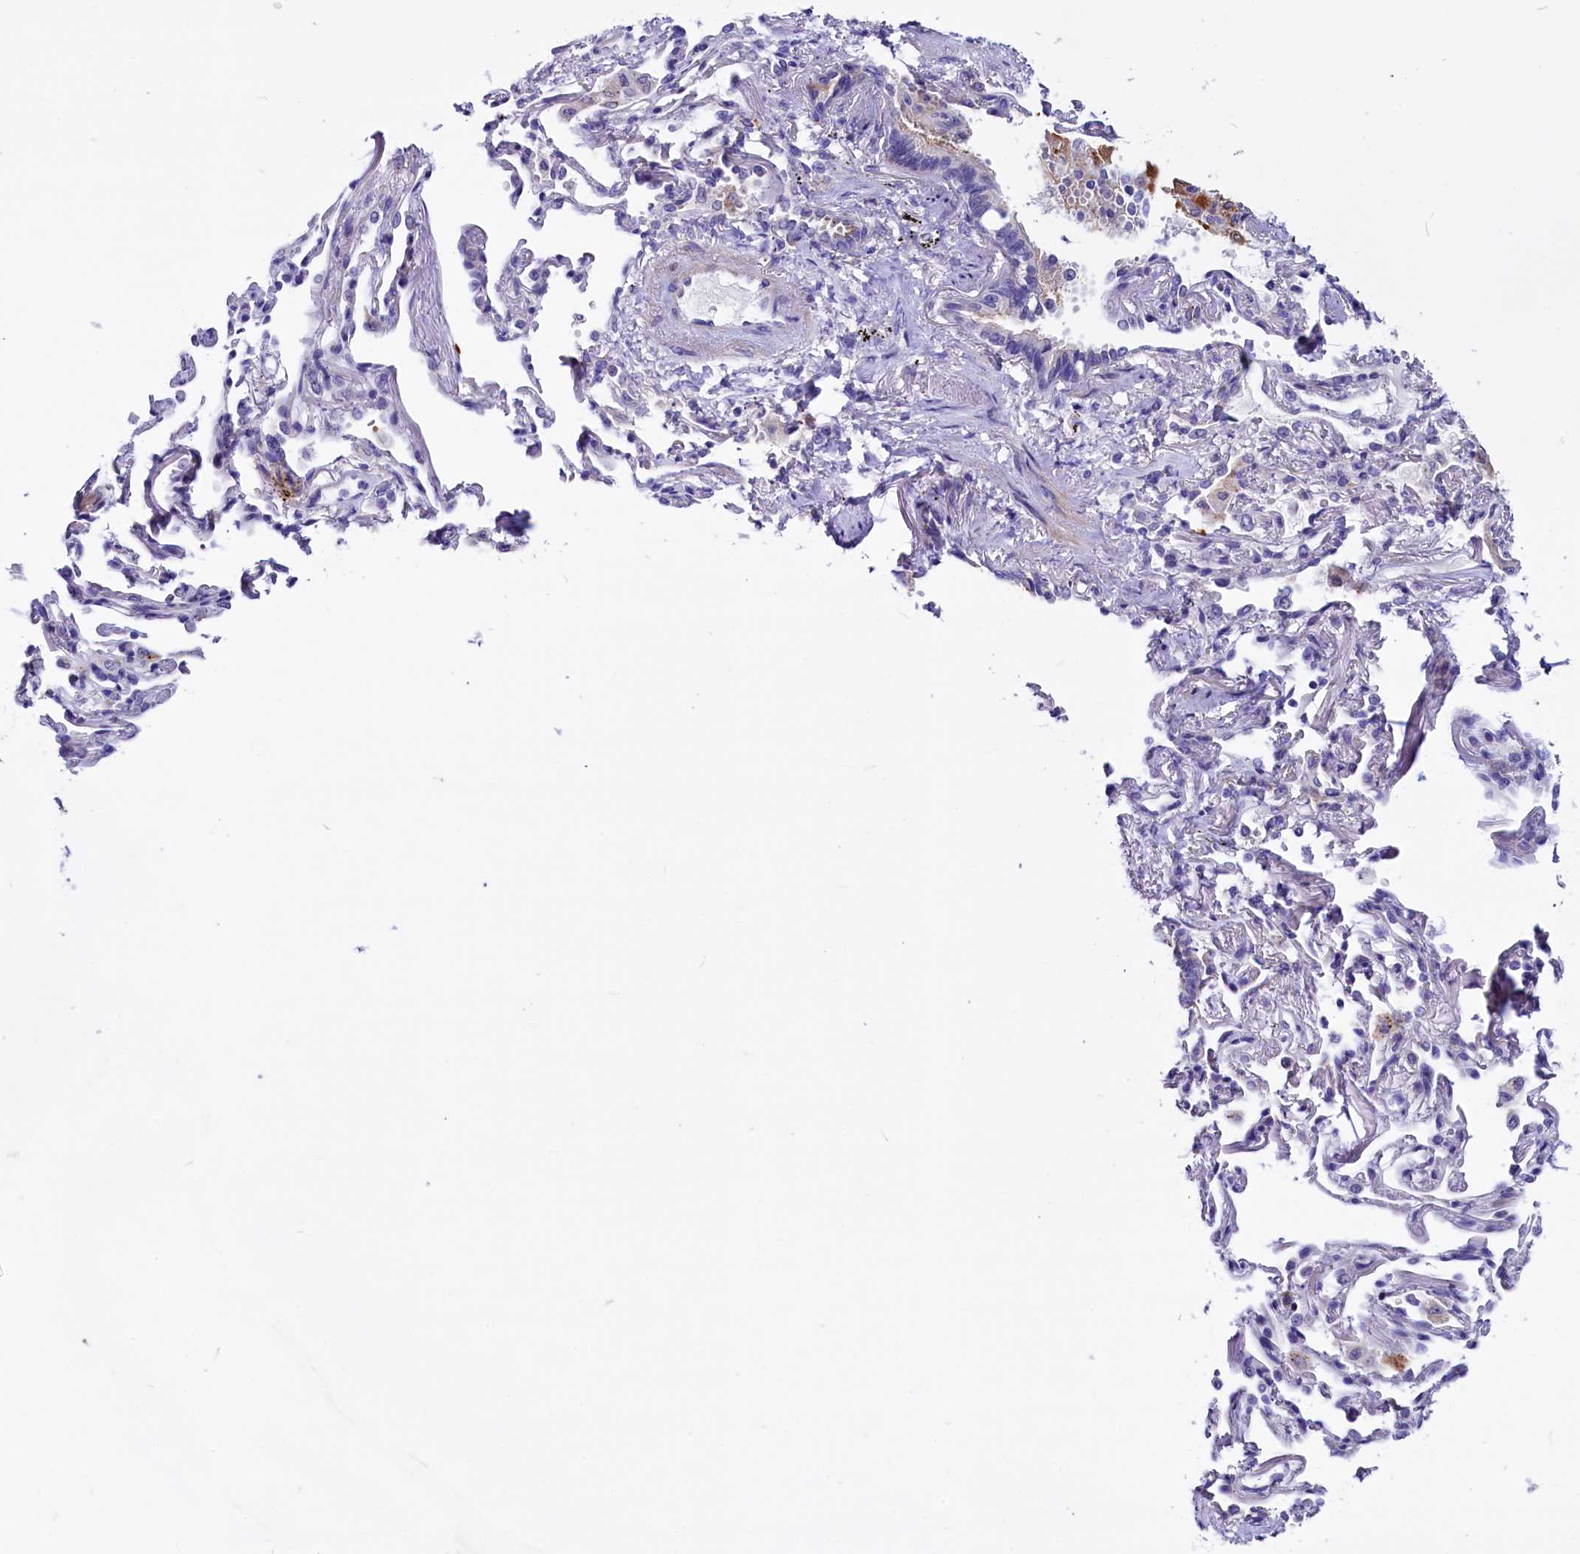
{"staining": {"intensity": "weak", "quantity": "<25%", "location": "cytoplasmic/membranous"}, "tissue": "lung cancer", "cell_type": "Tumor cells", "image_type": "cancer", "snomed": [{"axis": "morphology", "description": "Adenocarcinoma, NOS"}, {"axis": "topography", "description": "Lung"}], "caption": "Human lung adenocarcinoma stained for a protein using immunohistochemistry (IHC) demonstrates no positivity in tumor cells.", "gene": "SCD5", "patient": {"sex": "female", "age": 69}}